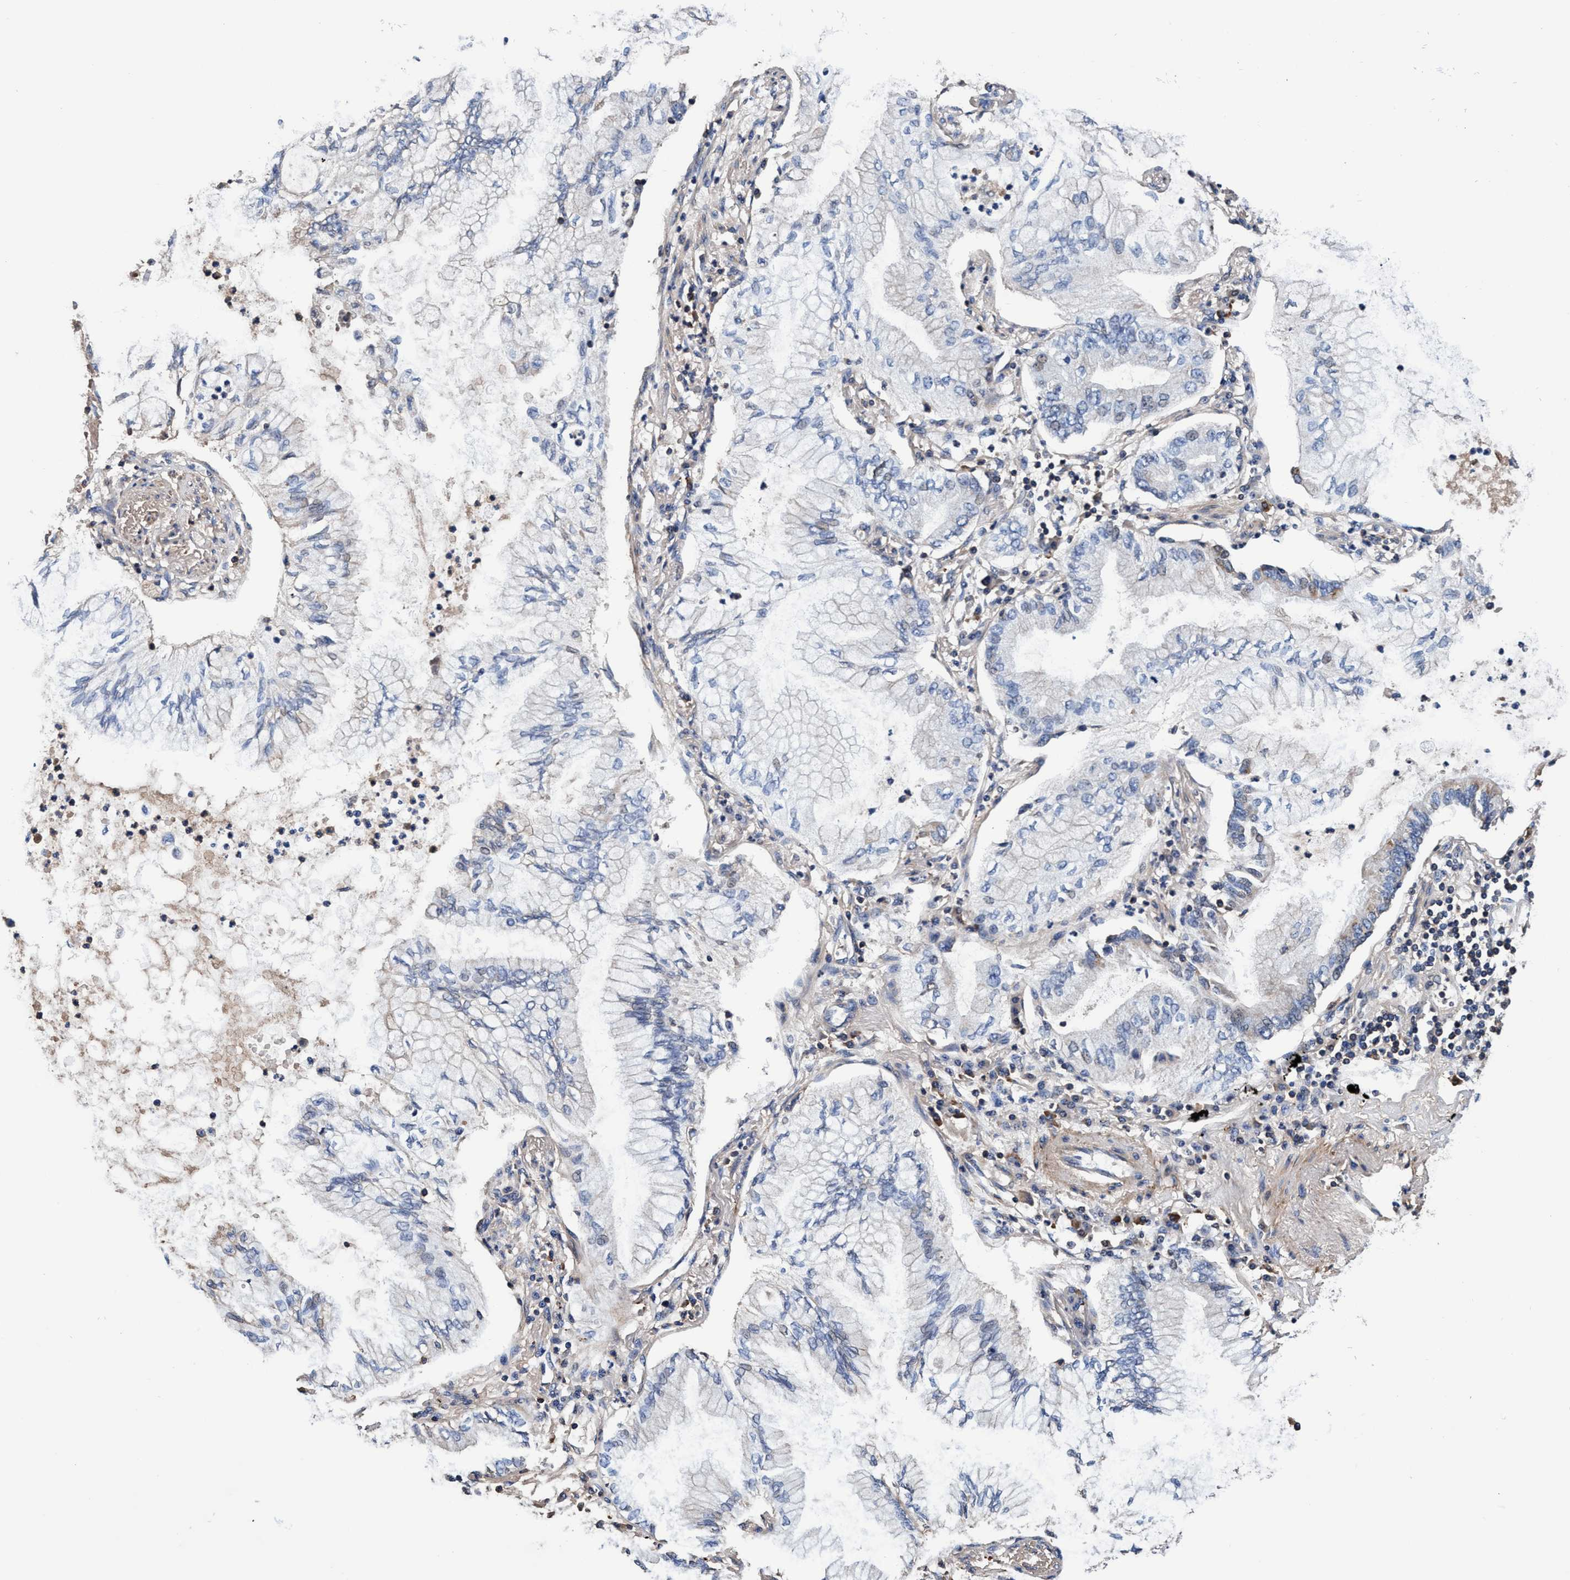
{"staining": {"intensity": "negative", "quantity": "none", "location": "none"}, "tissue": "lung cancer", "cell_type": "Tumor cells", "image_type": "cancer", "snomed": [{"axis": "morphology", "description": "Normal tissue, NOS"}, {"axis": "morphology", "description": "Adenocarcinoma, NOS"}, {"axis": "topography", "description": "Bronchus"}, {"axis": "topography", "description": "Lung"}], "caption": "The IHC micrograph has no significant positivity in tumor cells of lung cancer tissue.", "gene": "RNF208", "patient": {"sex": "female", "age": 70}}